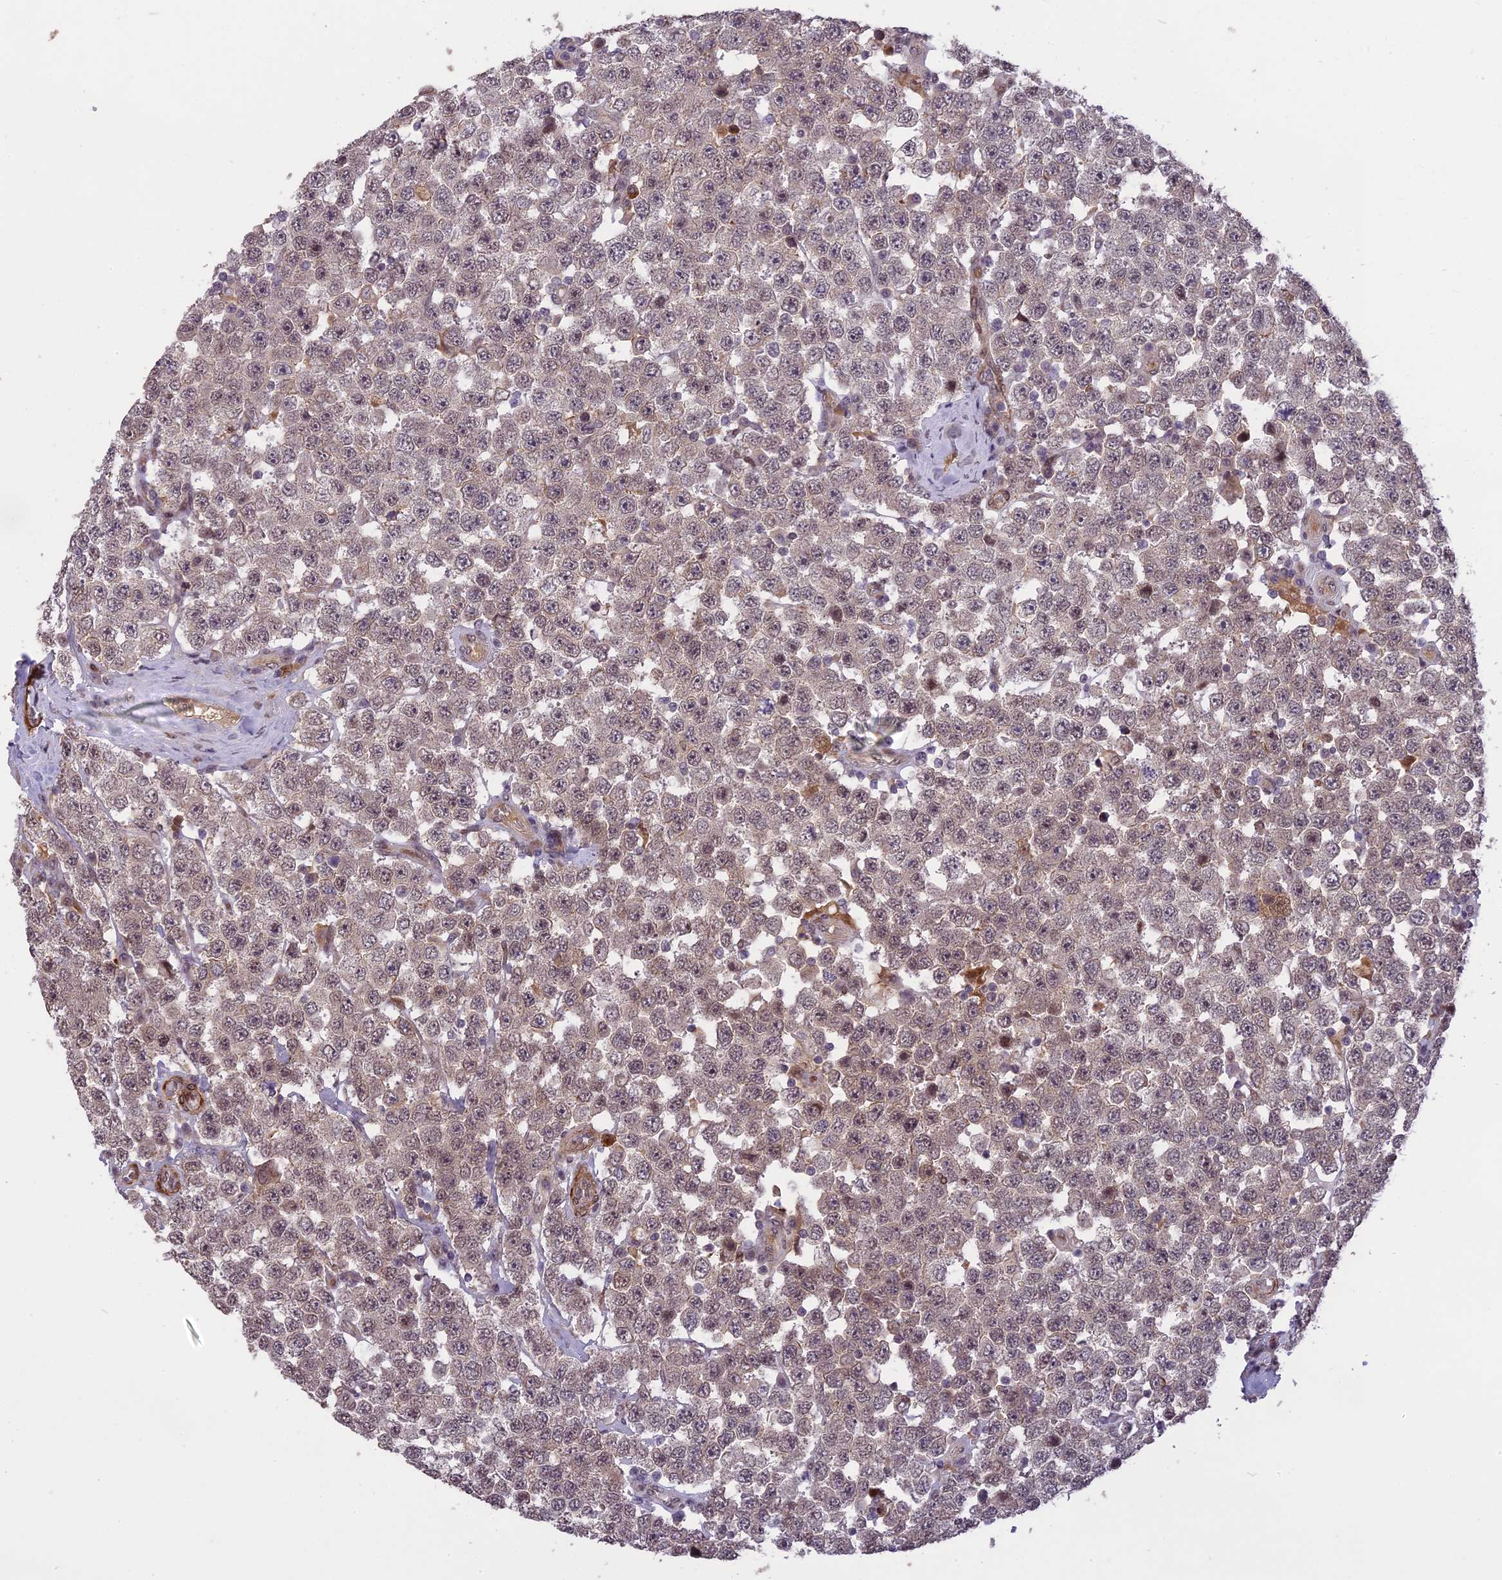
{"staining": {"intensity": "weak", "quantity": "<25%", "location": "nuclear"}, "tissue": "testis cancer", "cell_type": "Tumor cells", "image_type": "cancer", "snomed": [{"axis": "morphology", "description": "Seminoma, NOS"}, {"axis": "topography", "description": "Testis"}], "caption": "There is no significant staining in tumor cells of testis cancer.", "gene": "PRELID2", "patient": {"sex": "male", "age": 28}}